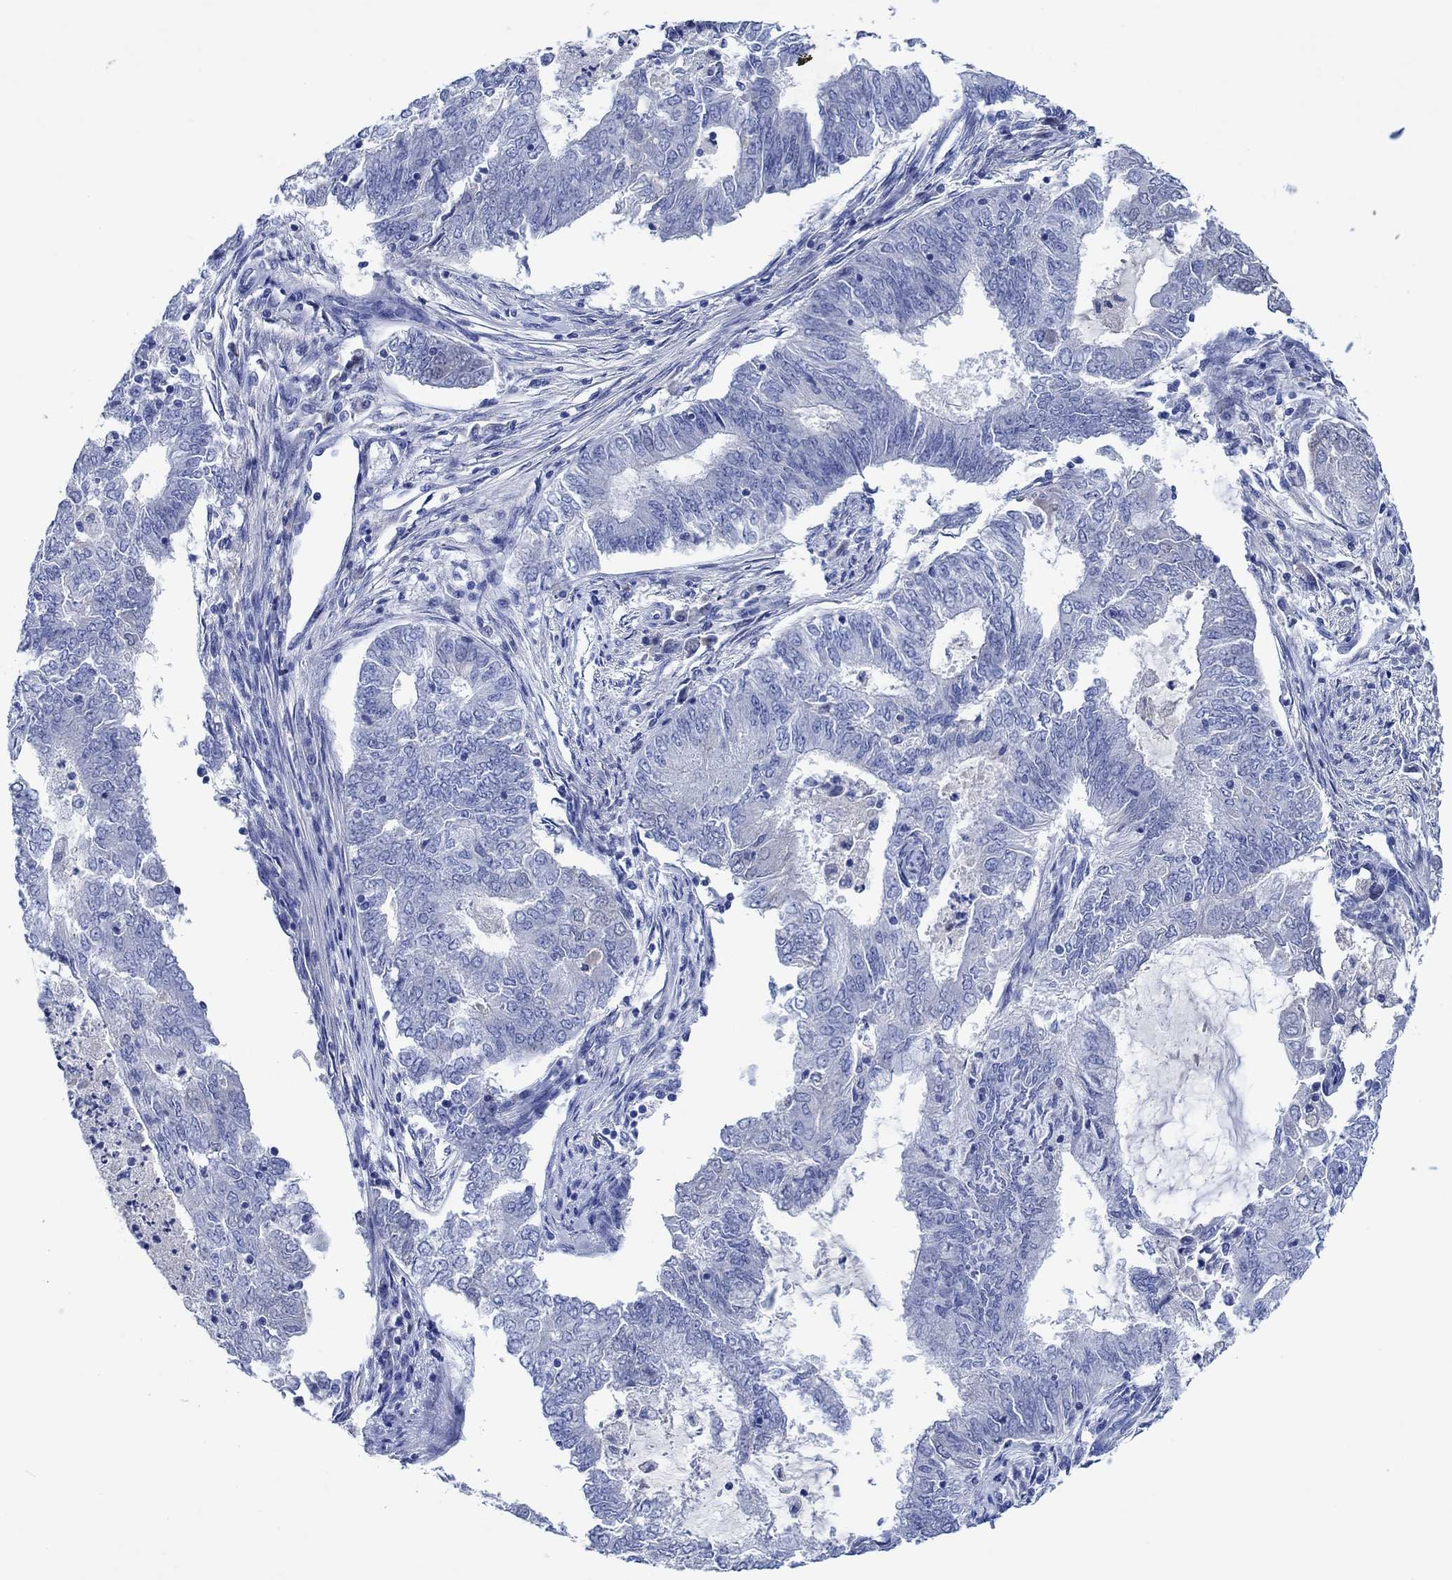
{"staining": {"intensity": "negative", "quantity": "none", "location": "none"}, "tissue": "endometrial cancer", "cell_type": "Tumor cells", "image_type": "cancer", "snomed": [{"axis": "morphology", "description": "Adenocarcinoma, NOS"}, {"axis": "topography", "description": "Endometrium"}], "caption": "This is a photomicrograph of immunohistochemistry staining of endometrial cancer (adenocarcinoma), which shows no staining in tumor cells.", "gene": "CPNE6", "patient": {"sex": "female", "age": 62}}